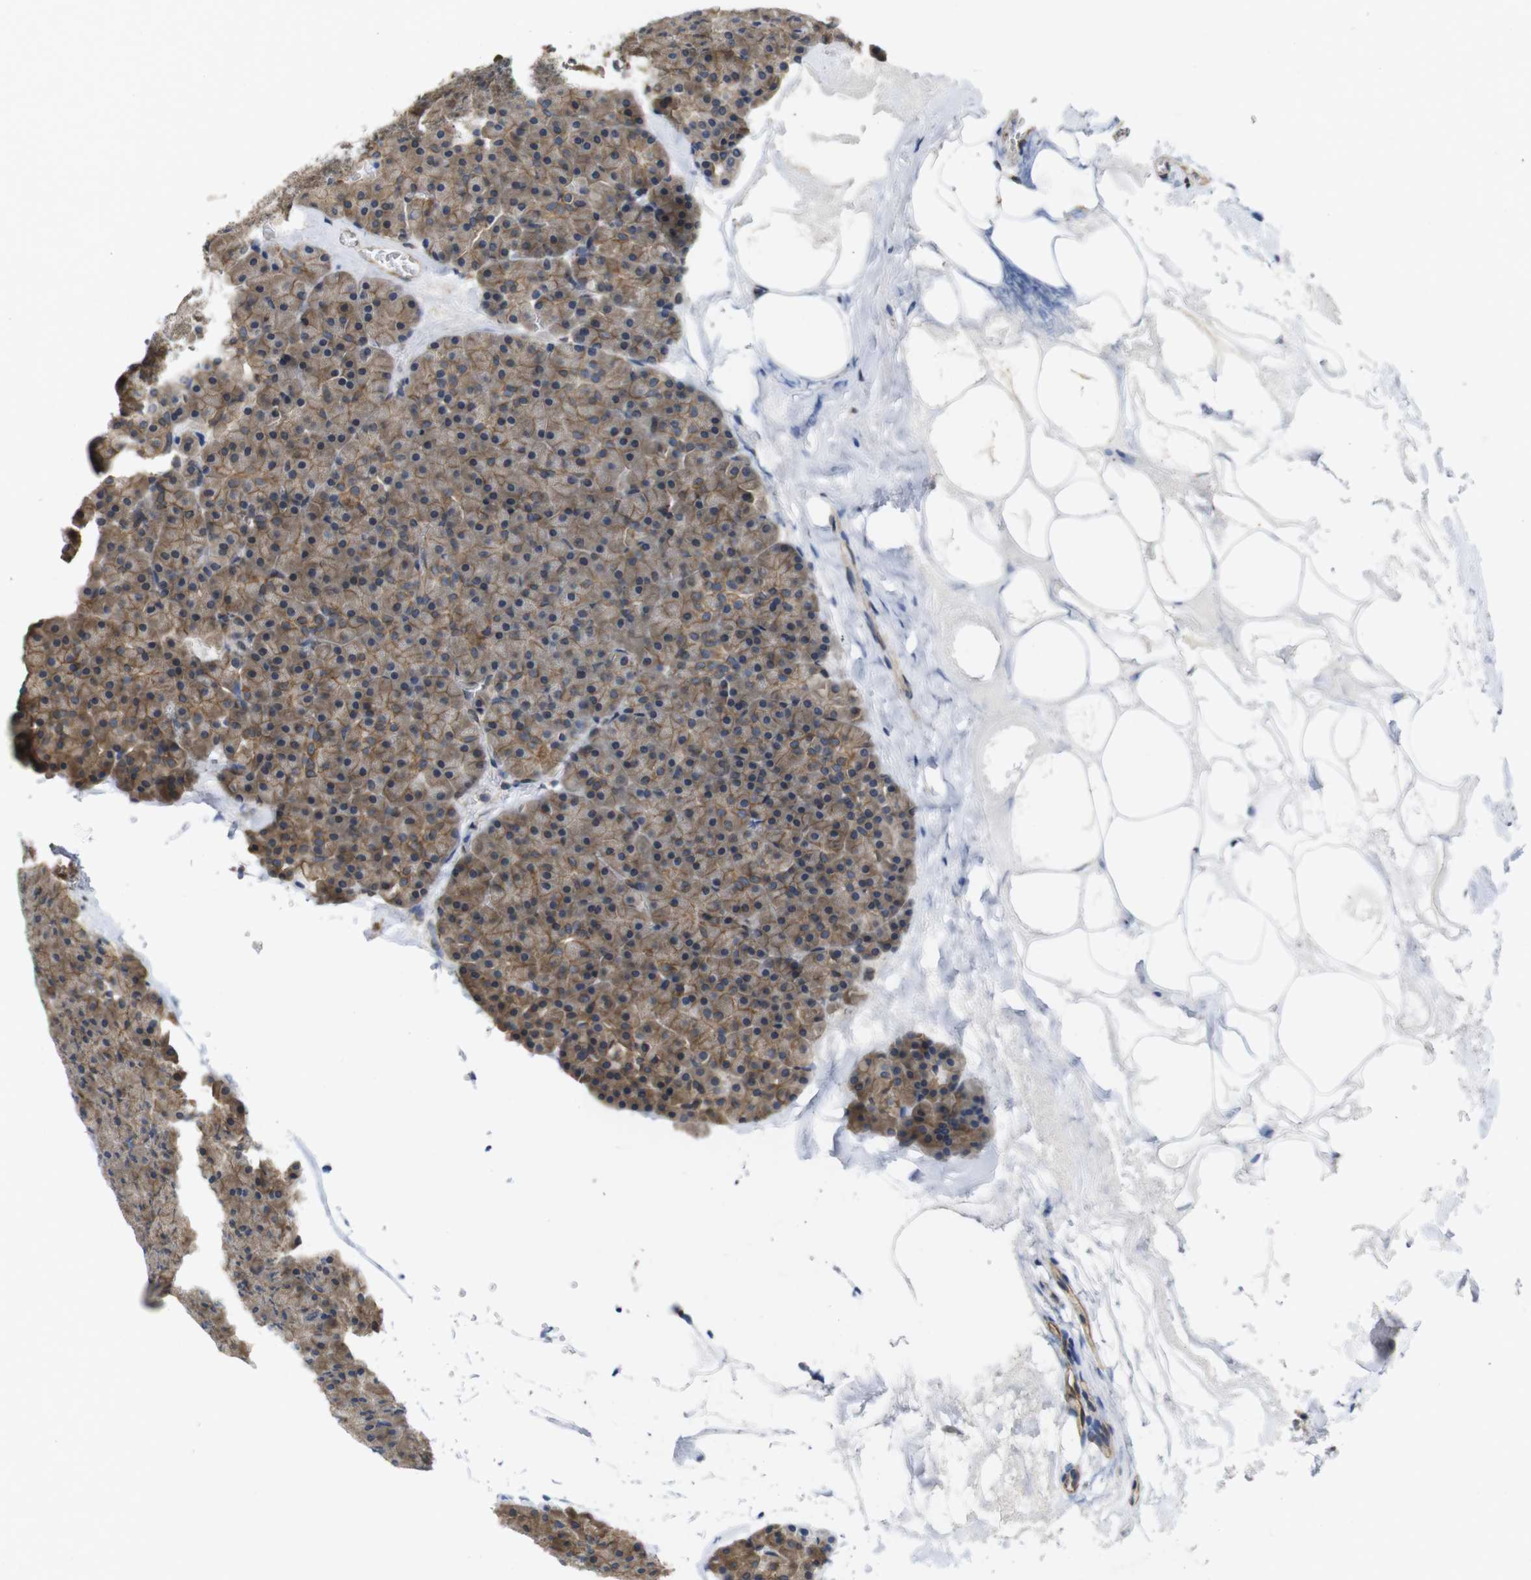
{"staining": {"intensity": "moderate", "quantity": ">75%", "location": "cytoplasmic/membranous"}, "tissue": "pancreas", "cell_type": "Exocrine glandular cells", "image_type": "normal", "snomed": [{"axis": "morphology", "description": "Normal tissue, NOS"}, {"axis": "topography", "description": "Pancreas"}], "caption": "The photomicrograph displays immunohistochemical staining of normal pancreas. There is moderate cytoplasmic/membranous staining is appreciated in about >75% of exocrine glandular cells. (DAB (3,3'-diaminobenzidine) = brown stain, brightfield microscopy at high magnification).", "gene": "ZDHHC5", "patient": {"sex": "female", "age": 35}}